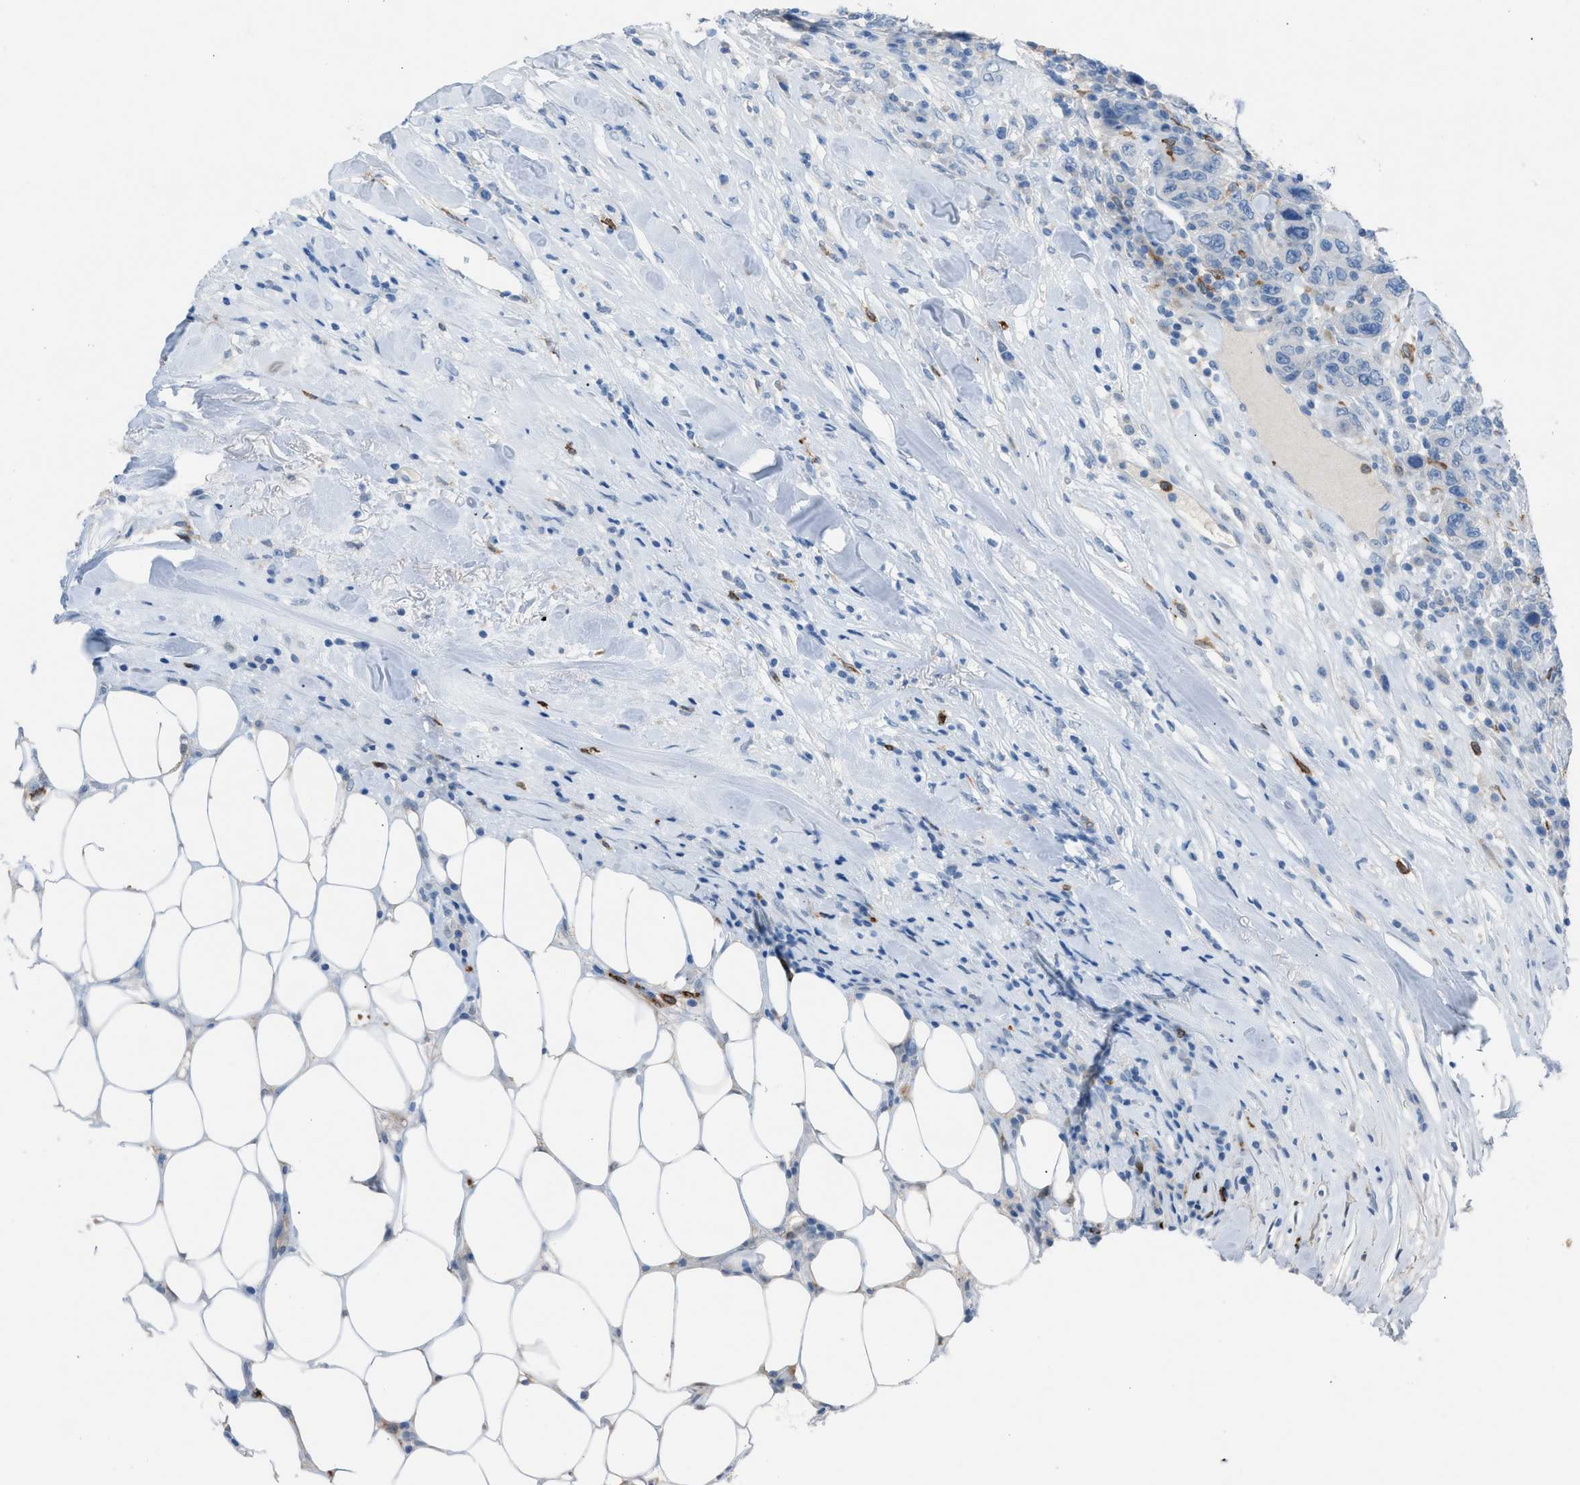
{"staining": {"intensity": "negative", "quantity": "none", "location": "none"}, "tissue": "breast cancer", "cell_type": "Tumor cells", "image_type": "cancer", "snomed": [{"axis": "morphology", "description": "Duct carcinoma"}, {"axis": "topography", "description": "Breast"}], "caption": "Immunohistochemical staining of breast cancer (intraductal carcinoma) demonstrates no significant expression in tumor cells.", "gene": "CLEC10A", "patient": {"sex": "female", "age": 37}}